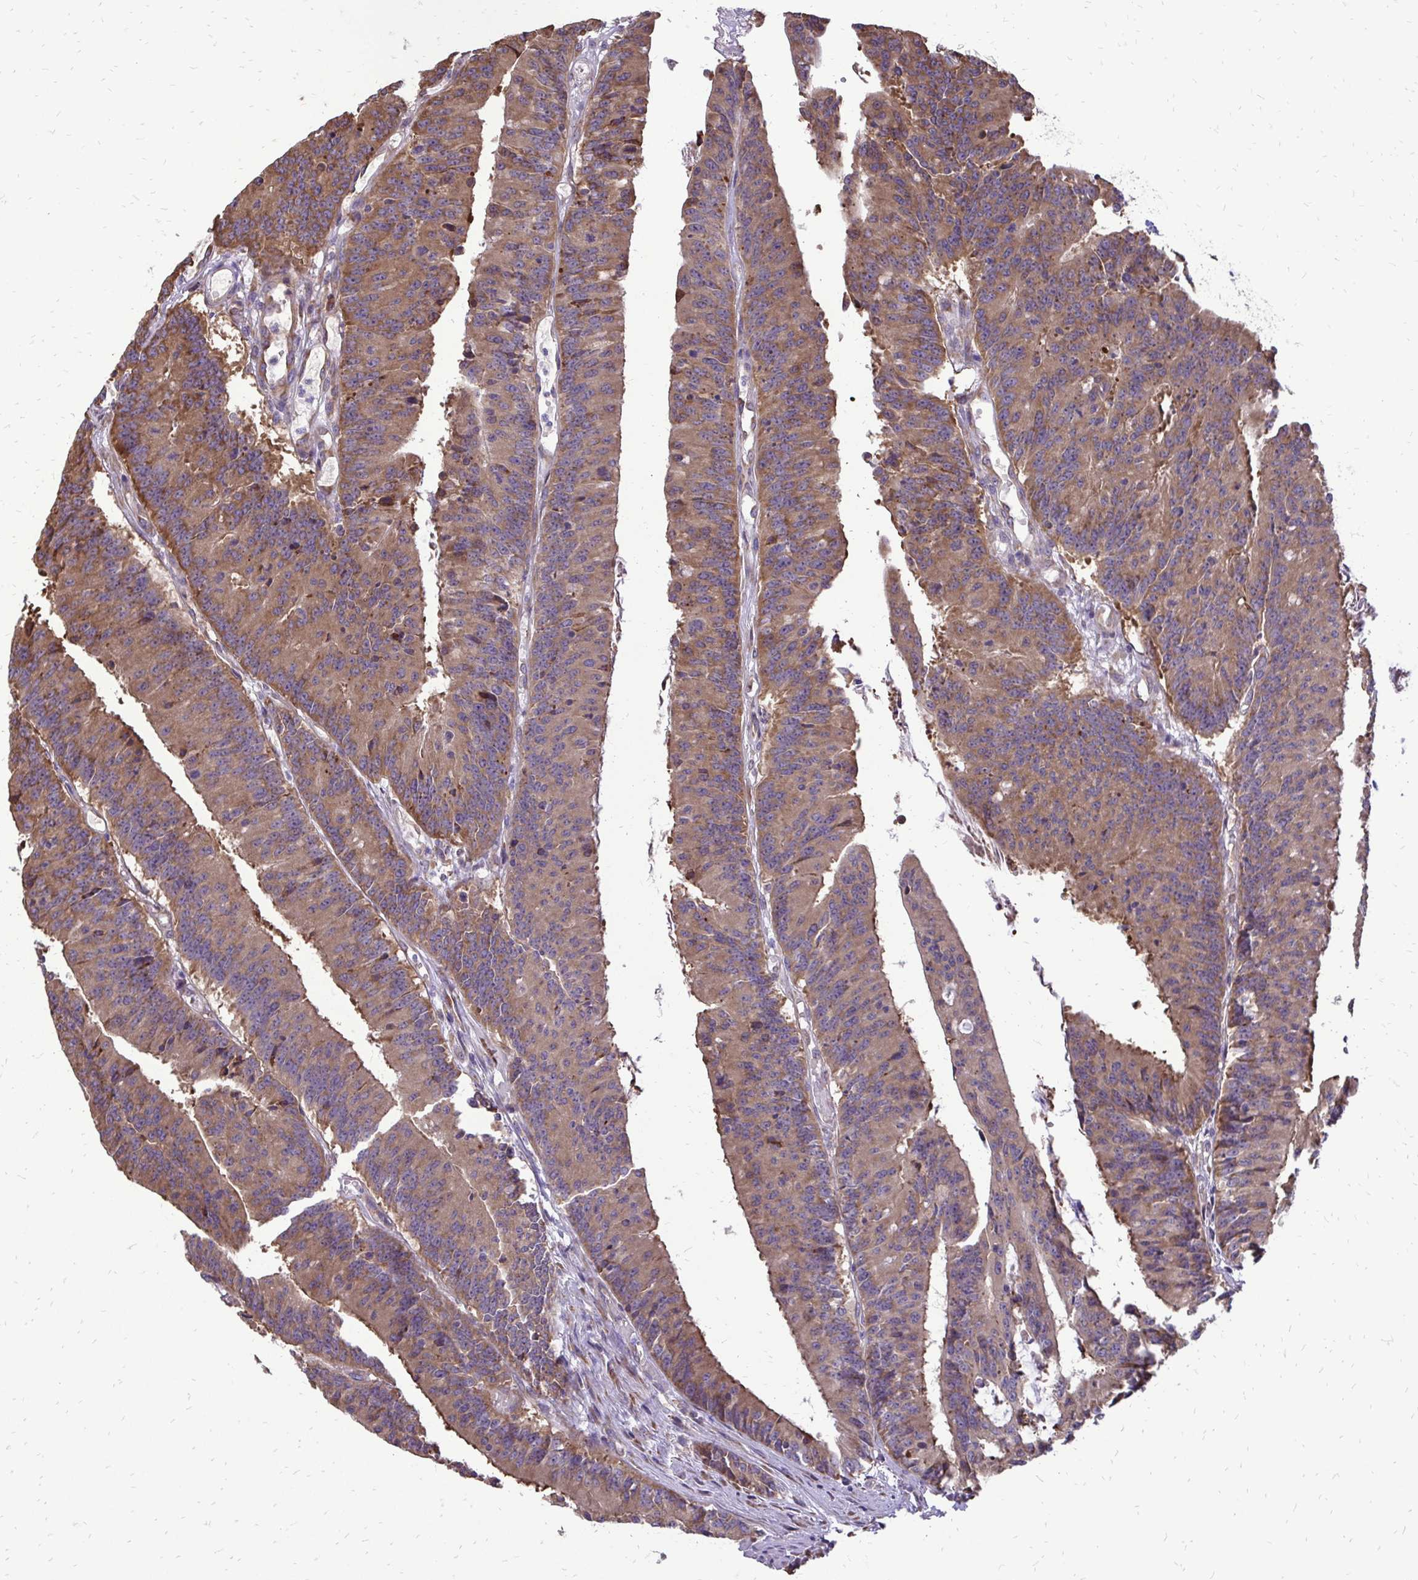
{"staining": {"intensity": "moderate", "quantity": ">75%", "location": "cytoplasmic/membranous"}, "tissue": "colorectal cancer", "cell_type": "Tumor cells", "image_type": "cancer", "snomed": [{"axis": "morphology", "description": "Adenocarcinoma, NOS"}, {"axis": "topography", "description": "Colon"}], "caption": "Immunohistochemical staining of human colorectal cancer (adenocarcinoma) displays moderate cytoplasmic/membranous protein staining in approximately >75% of tumor cells.", "gene": "RPS3", "patient": {"sex": "female", "age": 78}}